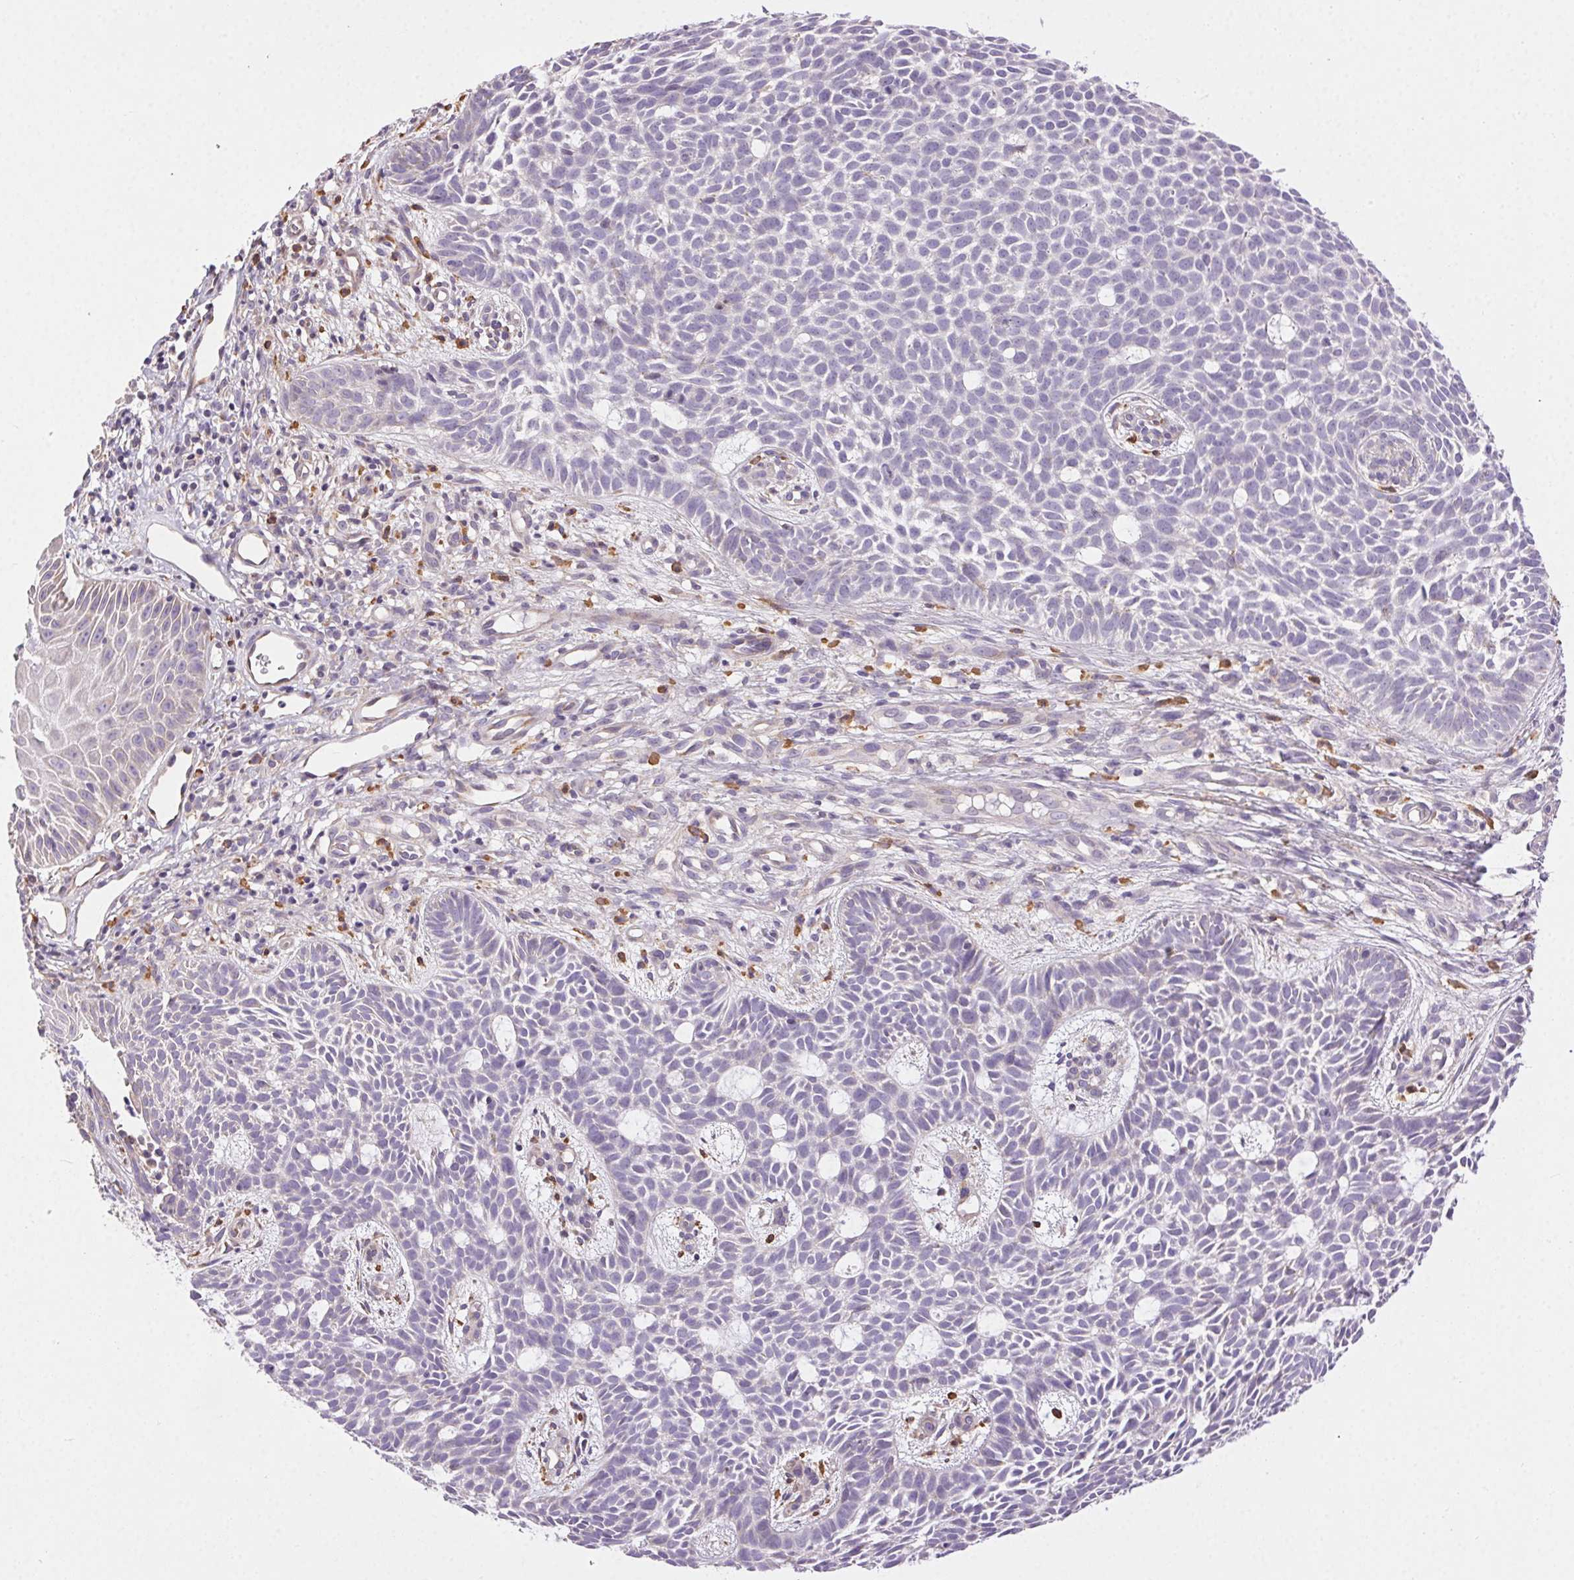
{"staining": {"intensity": "negative", "quantity": "none", "location": "none"}, "tissue": "skin cancer", "cell_type": "Tumor cells", "image_type": "cancer", "snomed": [{"axis": "morphology", "description": "Basal cell carcinoma"}, {"axis": "topography", "description": "Skin"}], "caption": "A photomicrograph of skin basal cell carcinoma stained for a protein reveals no brown staining in tumor cells.", "gene": "SNX31", "patient": {"sex": "male", "age": 59}}